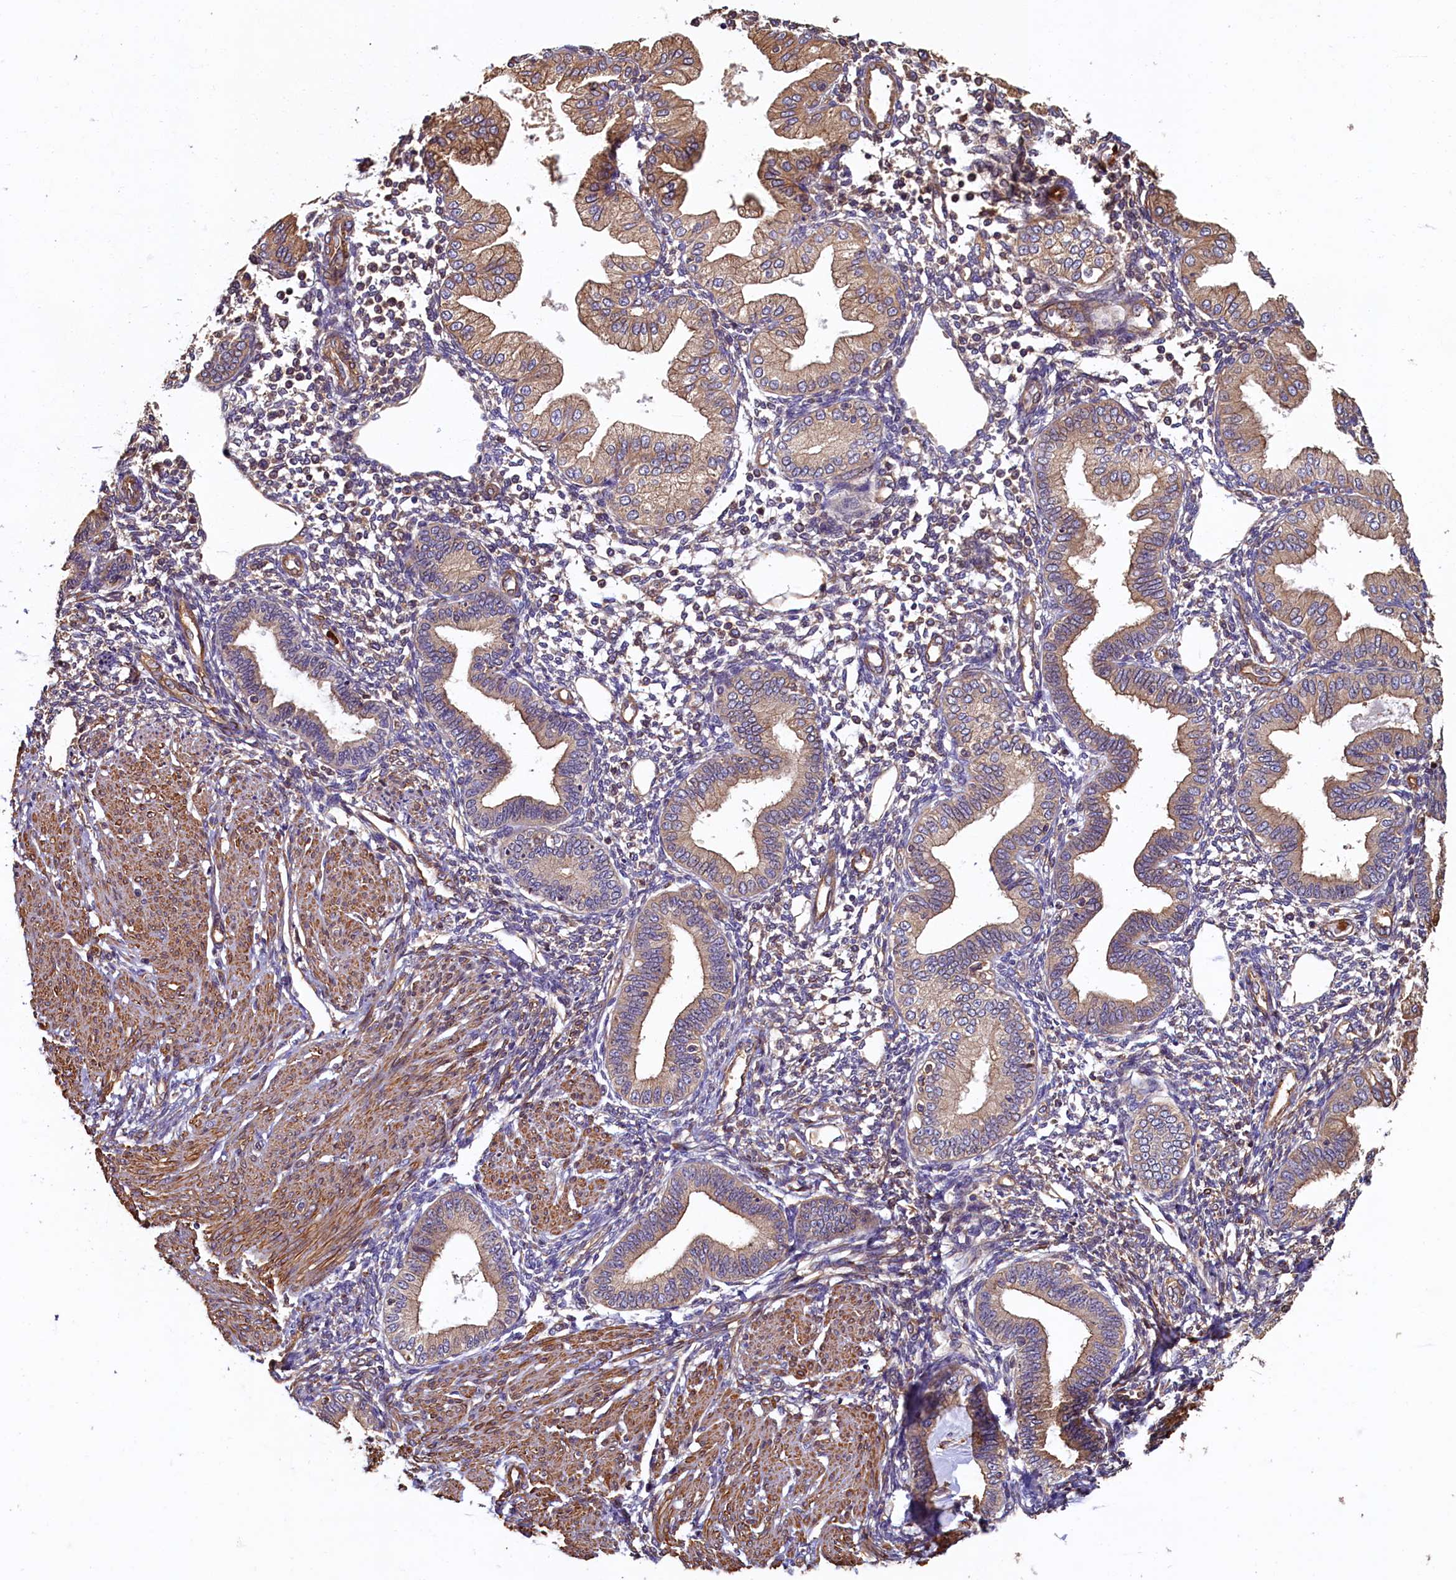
{"staining": {"intensity": "moderate", "quantity": "<25%", "location": "cytoplasmic/membranous"}, "tissue": "endometrium", "cell_type": "Cells in endometrial stroma", "image_type": "normal", "snomed": [{"axis": "morphology", "description": "Normal tissue, NOS"}, {"axis": "topography", "description": "Endometrium"}], "caption": "A high-resolution photomicrograph shows IHC staining of normal endometrium, which shows moderate cytoplasmic/membranous staining in approximately <25% of cells in endometrial stroma.", "gene": "CCDC102B", "patient": {"sex": "female", "age": 53}}